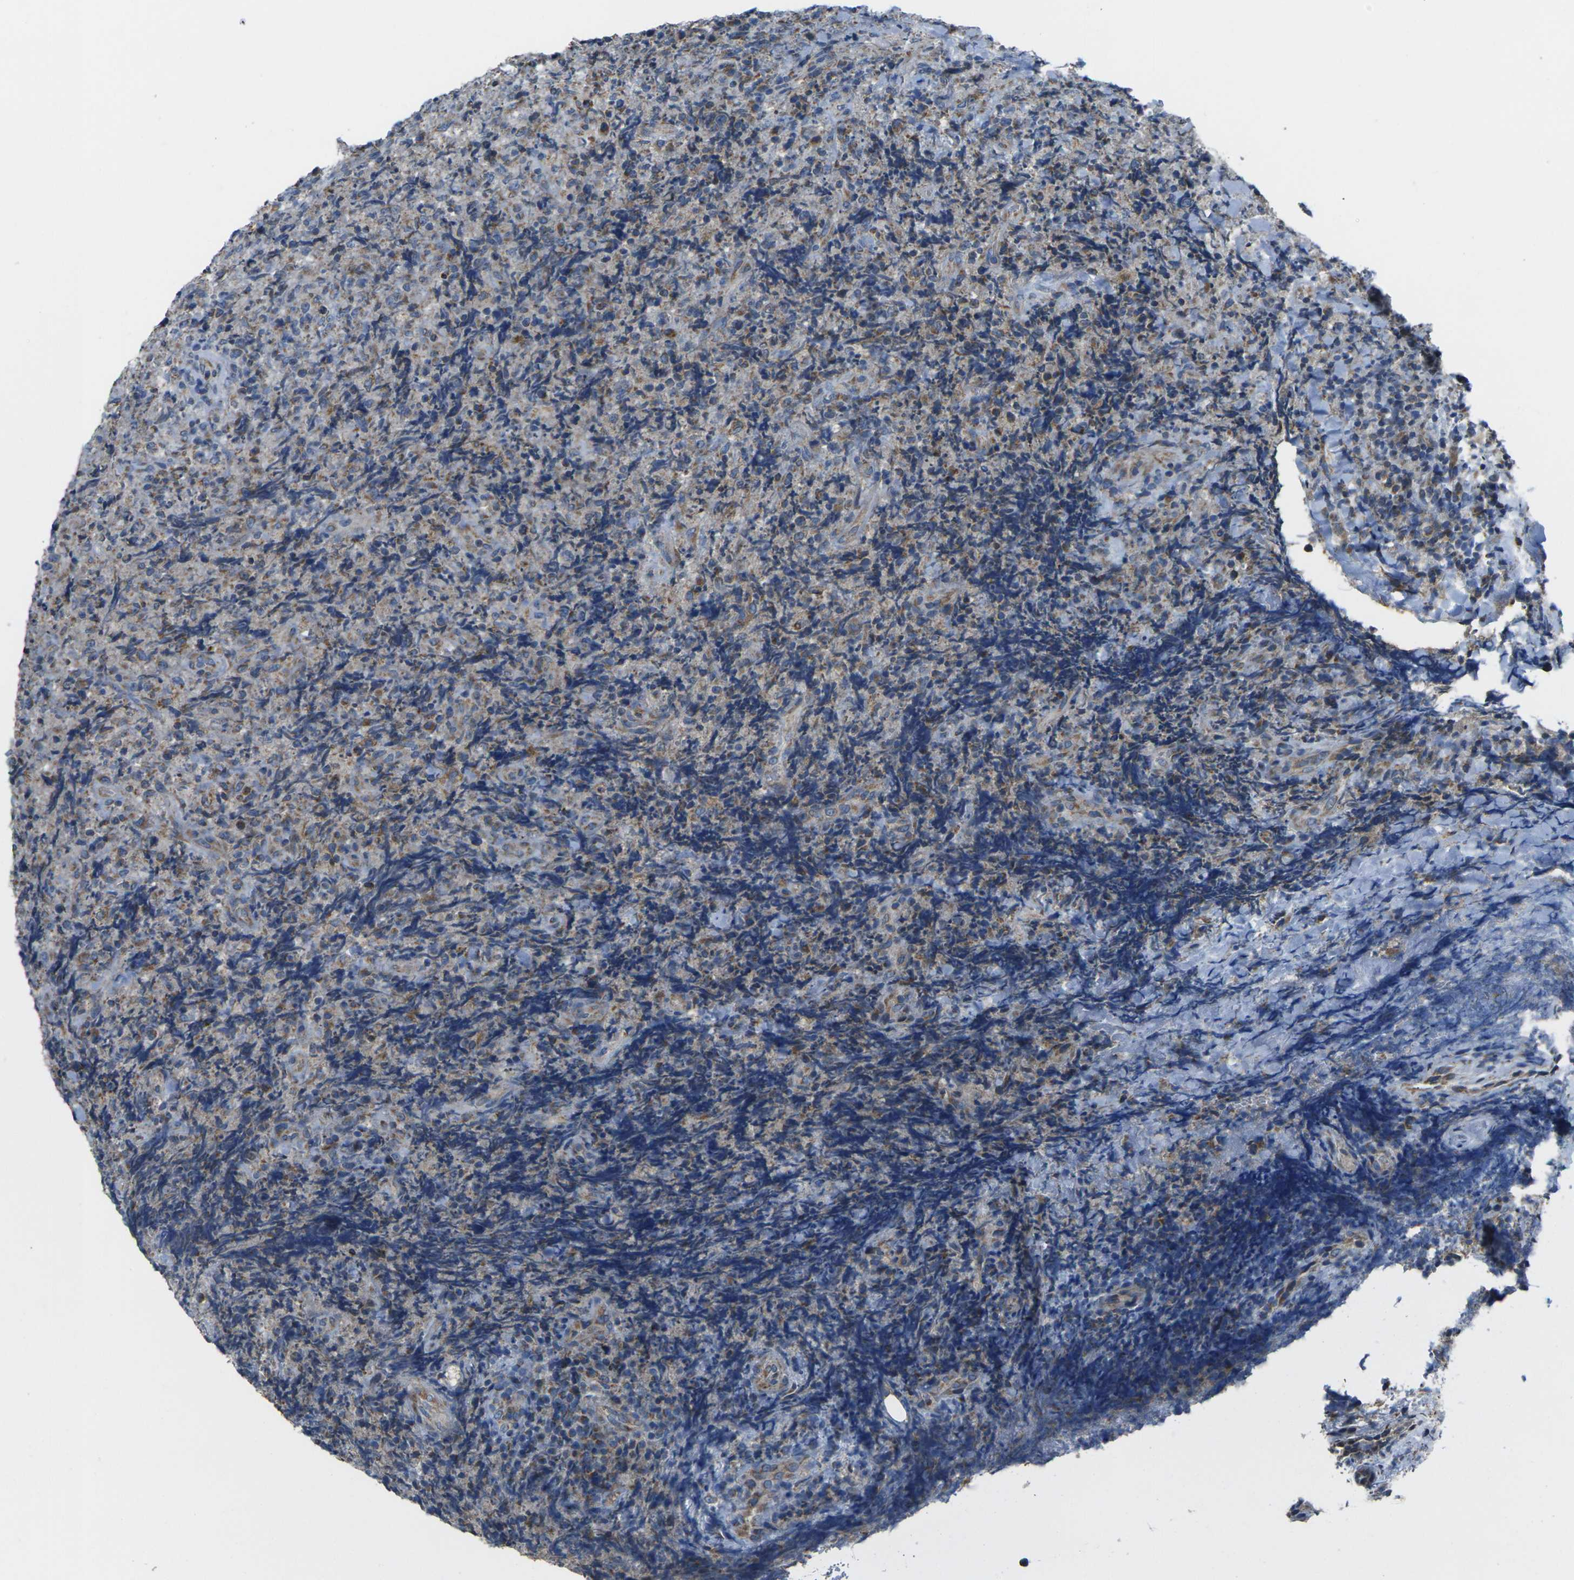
{"staining": {"intensity": "moderate", "quantity": "<25%", "location": "cytoplasmic/membranous"}, "tissue": "lymphoma", "cell_type": "Tumor cells", "image_type": "cancer", "snomed": [{"axis": "morphology", "description": "Malignant lymphoma, non-Hodgkin's type, High grade"}, {"axis": "topography", "description": "Tonsil"}], "caption": "This image reveals immunohistochemistry staining of human malignant lymphoma, non-Hodgkin's type (high-grade), with low moderate cytoplasmic/membranous staining in approximately <25% of tumor cells.", "gene": "TMEM120B", "patient": {"sex": "female", "age": 36}}